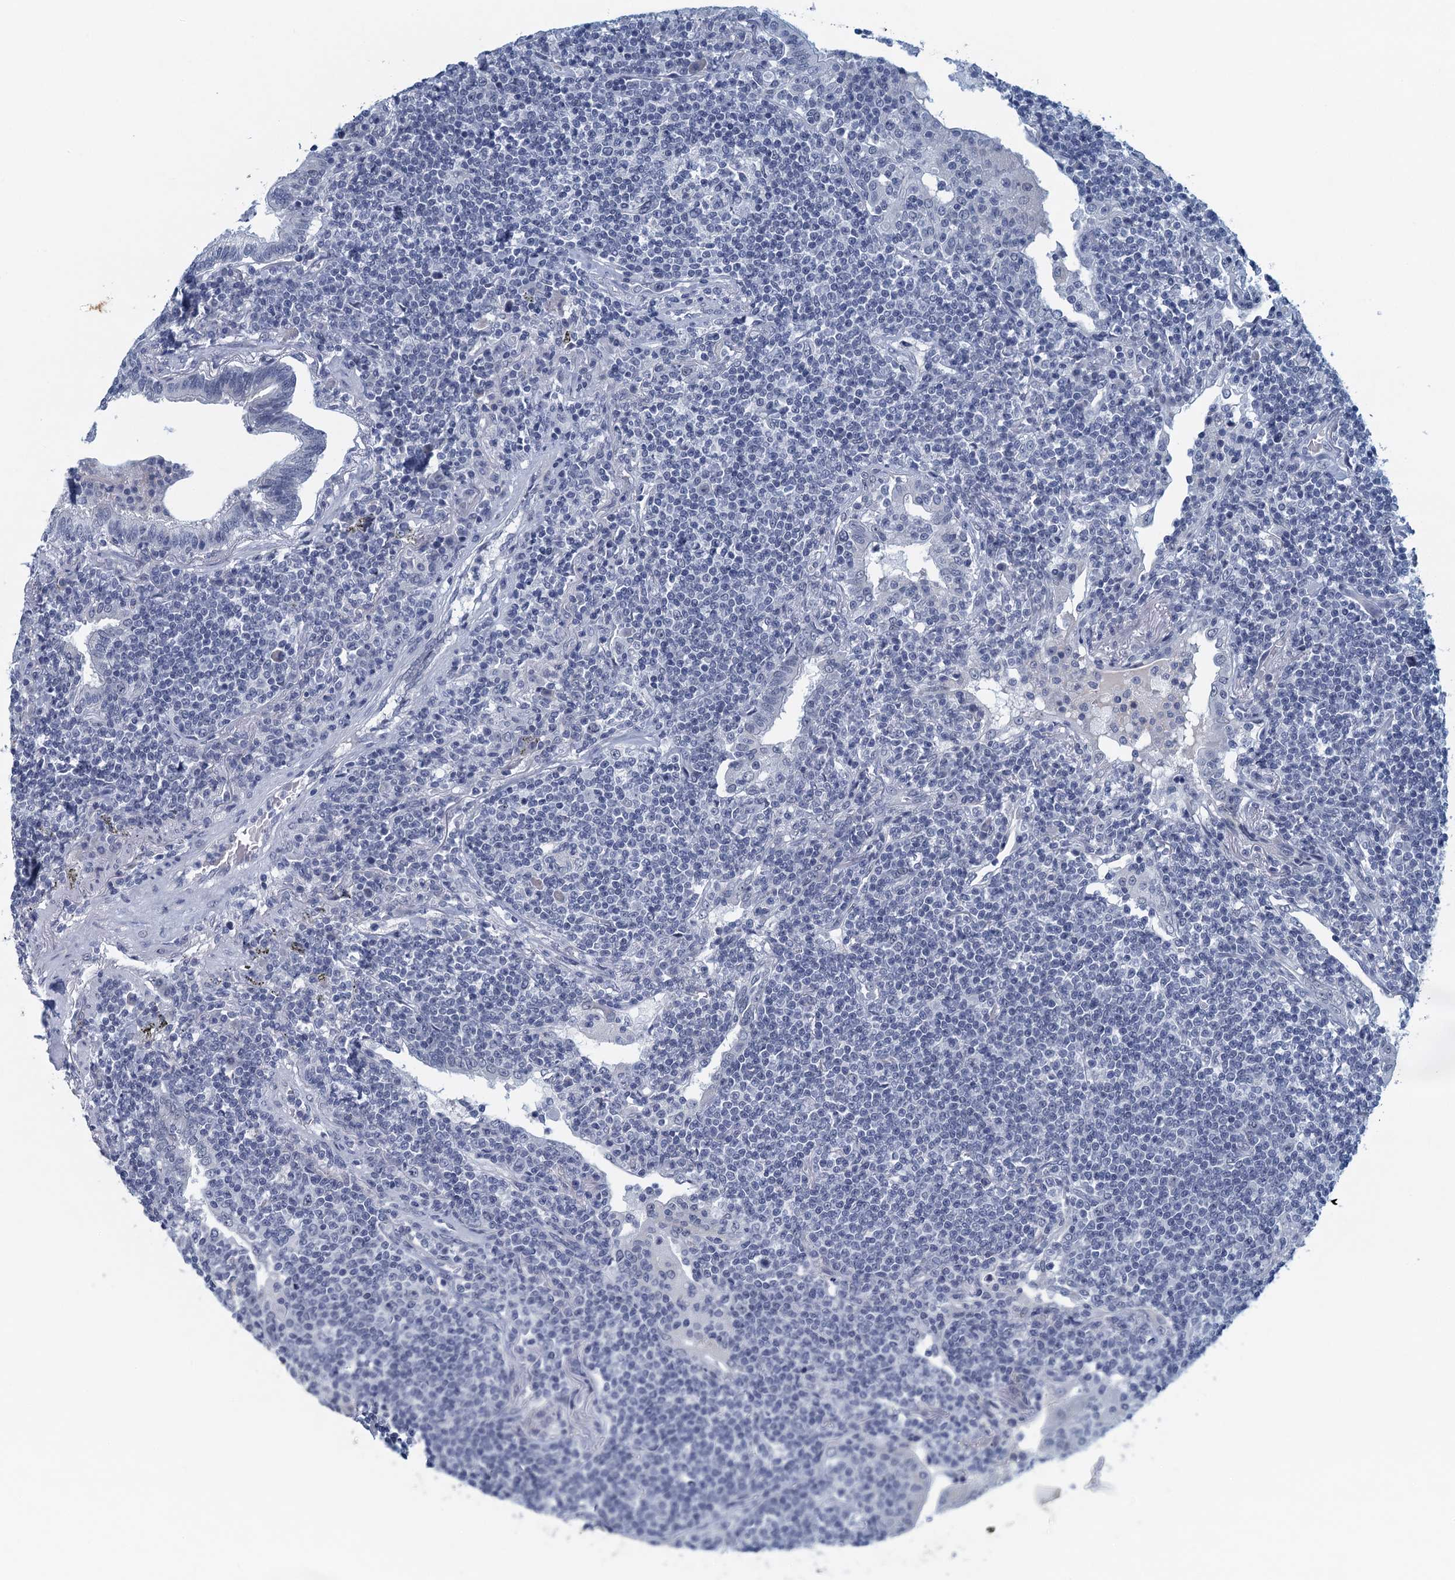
{"staining": {"intensity": "negative", "quantity": "none", "location": "none"}, "tissue": "lymphoma", "cell_type": "Tumor cells", "image_type": "cancer", "snomed": [{"axis": "morphology", "description": "Malignant lymphoma, non-Hodgkin's type, Low grade"}, {"axis": "topography", "description": "Lung"}], "caption": "An immunohistochemistry (IHC) histopathology image of lymphoma is shown. There is no staining in tumor cells of lymphoma.", "gene": "ENSG00000131152", "patient": {"sex": "female", "age": 71}}